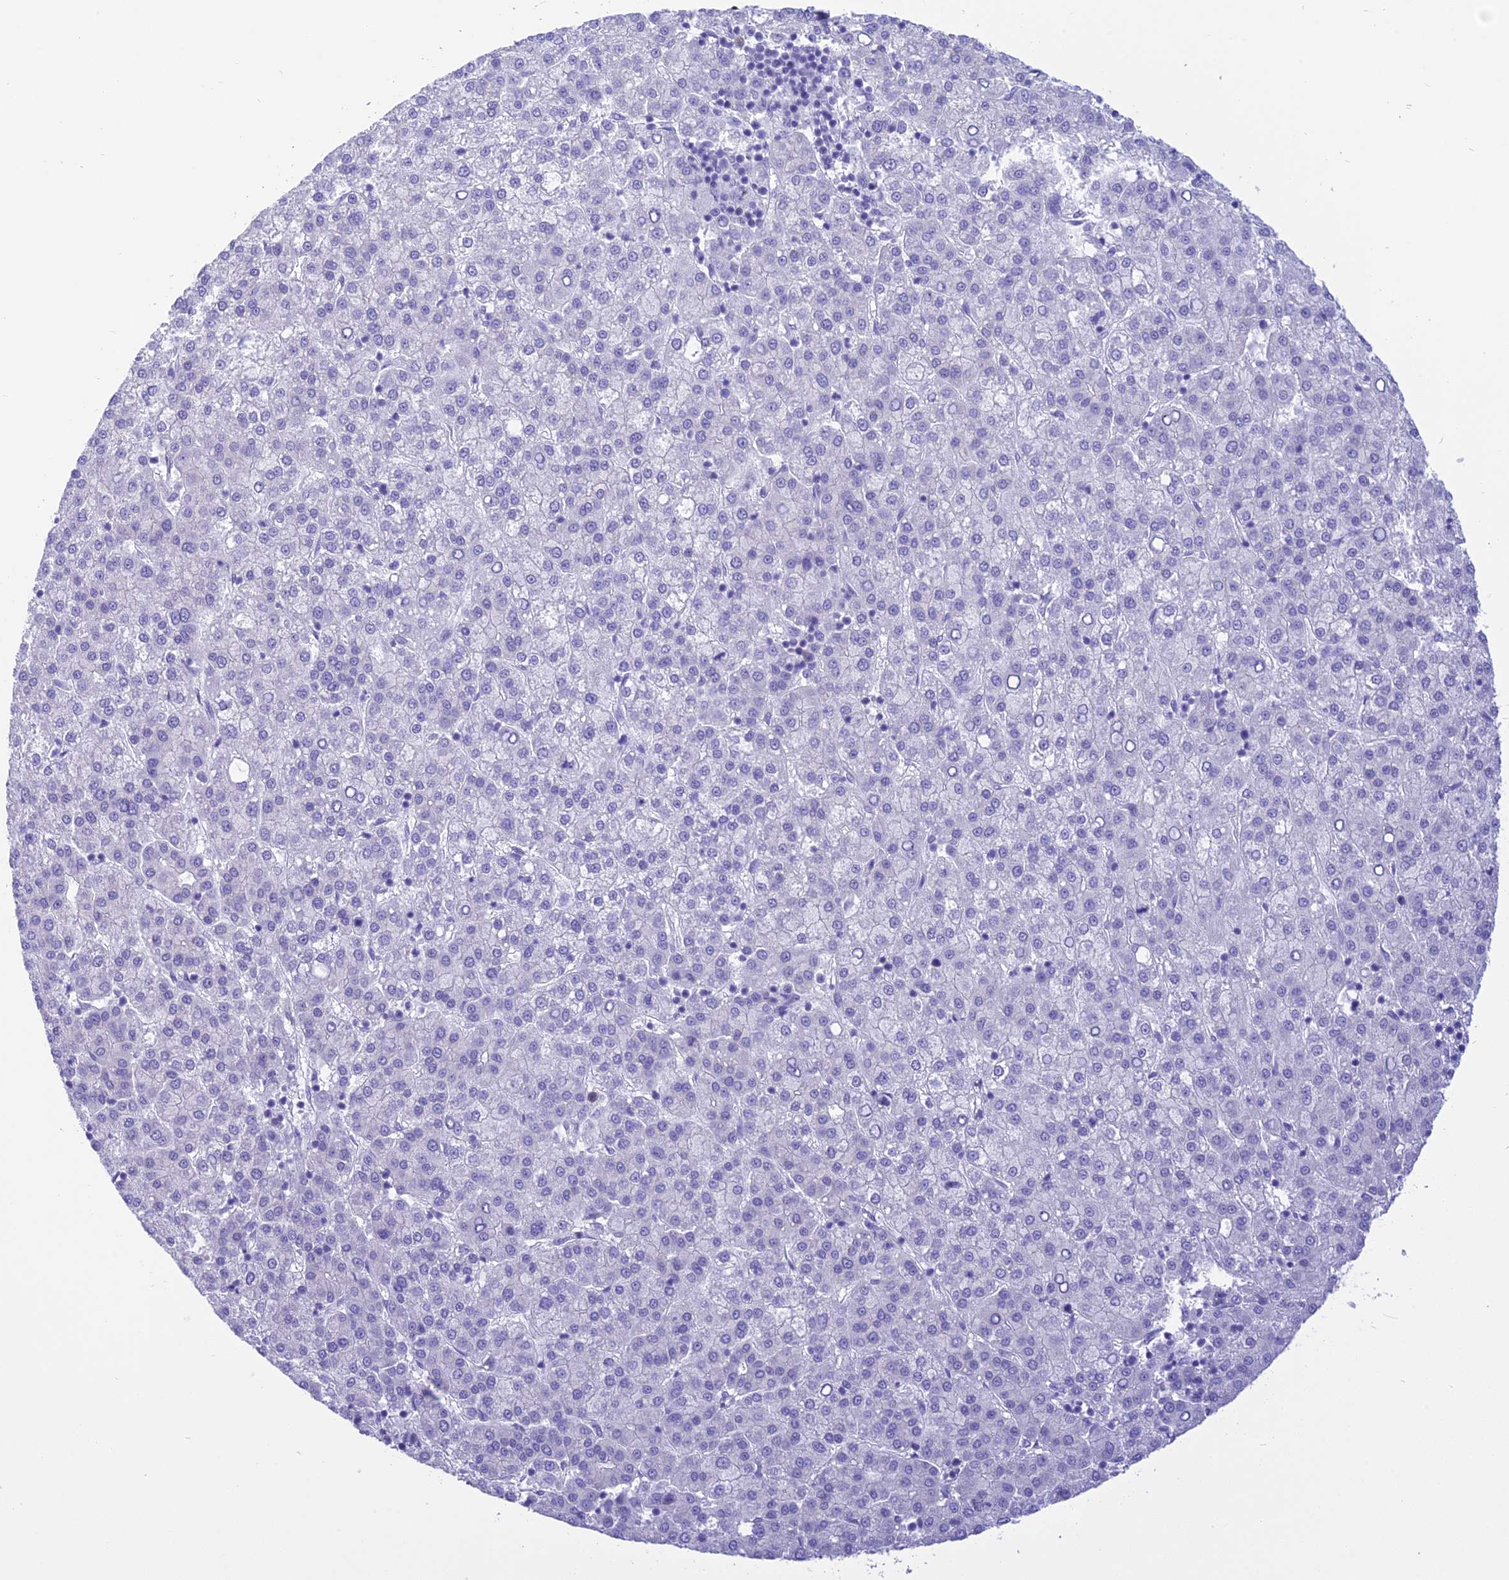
{"staining": {"intensity": "negative", "quantity": "none", "location": "none"}, "tissue": "liver cancer", "cell_type": "Tumor cells", "image_type": "cancer", "snomed": [{"axis": "morphology", "description": "Carcinoma, Hepatocellular, NOS"}, {"axis": "topography", "description": "Liver"}], "caption": "Tumor cells are negative for brown protein staining in liver cancer (hepatocellular carcinoma).", "gene": "DCAF16", "patient": {"sex": "female", "age": 58}}